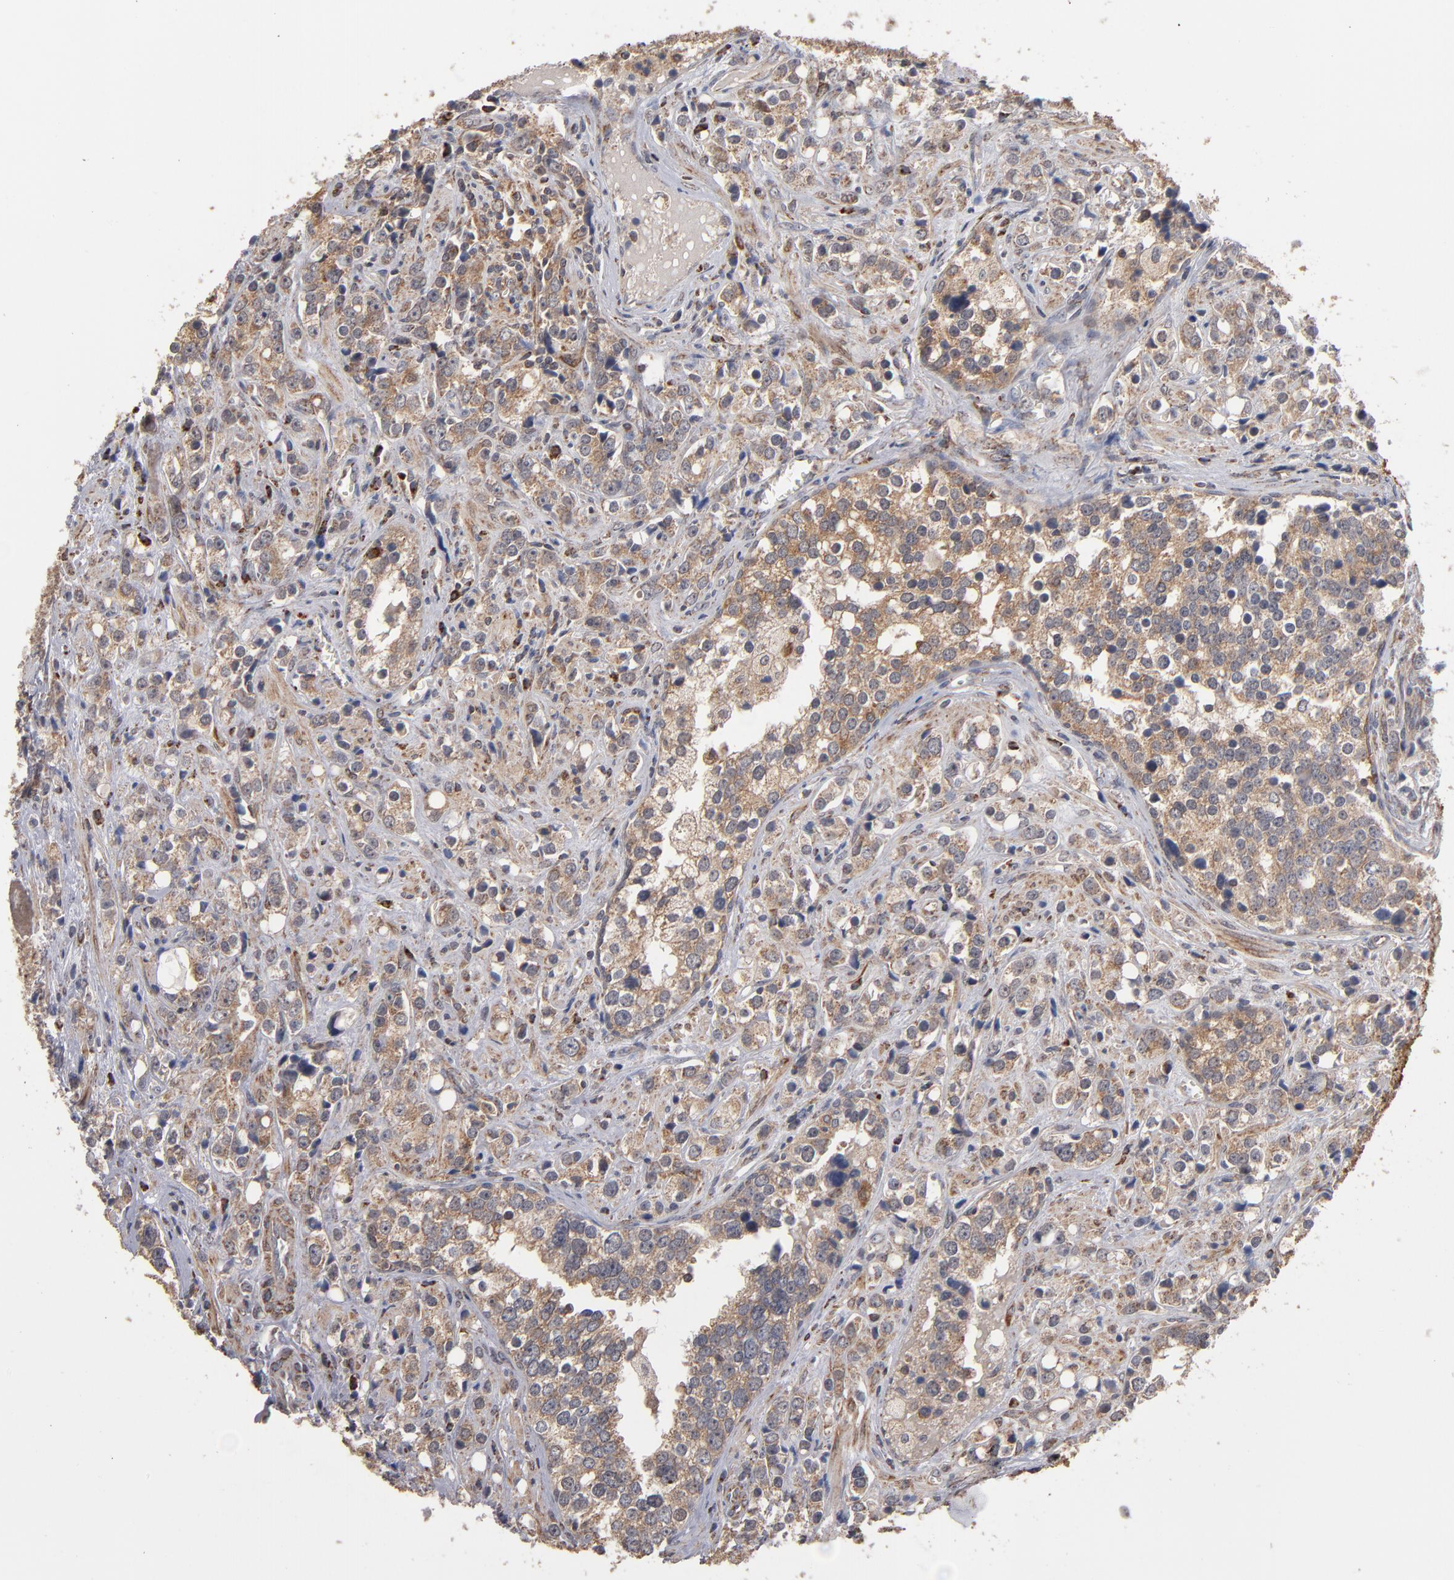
{"staining": {"intensity": "moderate", "quantity": ">75%", "location": "cytoplasmic/membranous"}, "tissue": "prostate cancer", "cell_type": "Tumor cells", "image_type": "cancer", "snomed": [{"axis": "morphology", "description": "Adenocarcinoma, High grade"}, {"axis": "topography", "description": "Prostate"}], "caption": "Immunohistochemistry (IHC) image of neoplastic tissue: prostate cancer stained using immunohistochemistry (IHC) shows medium levels of moderate protein expression localized specifically in the cytoplasmic/membranous of tumor cells, appearing as a cytoplasmic/membranous brown color.", "gene": "MIPOL1", "patient": {"sex": "male", "age": 71}}